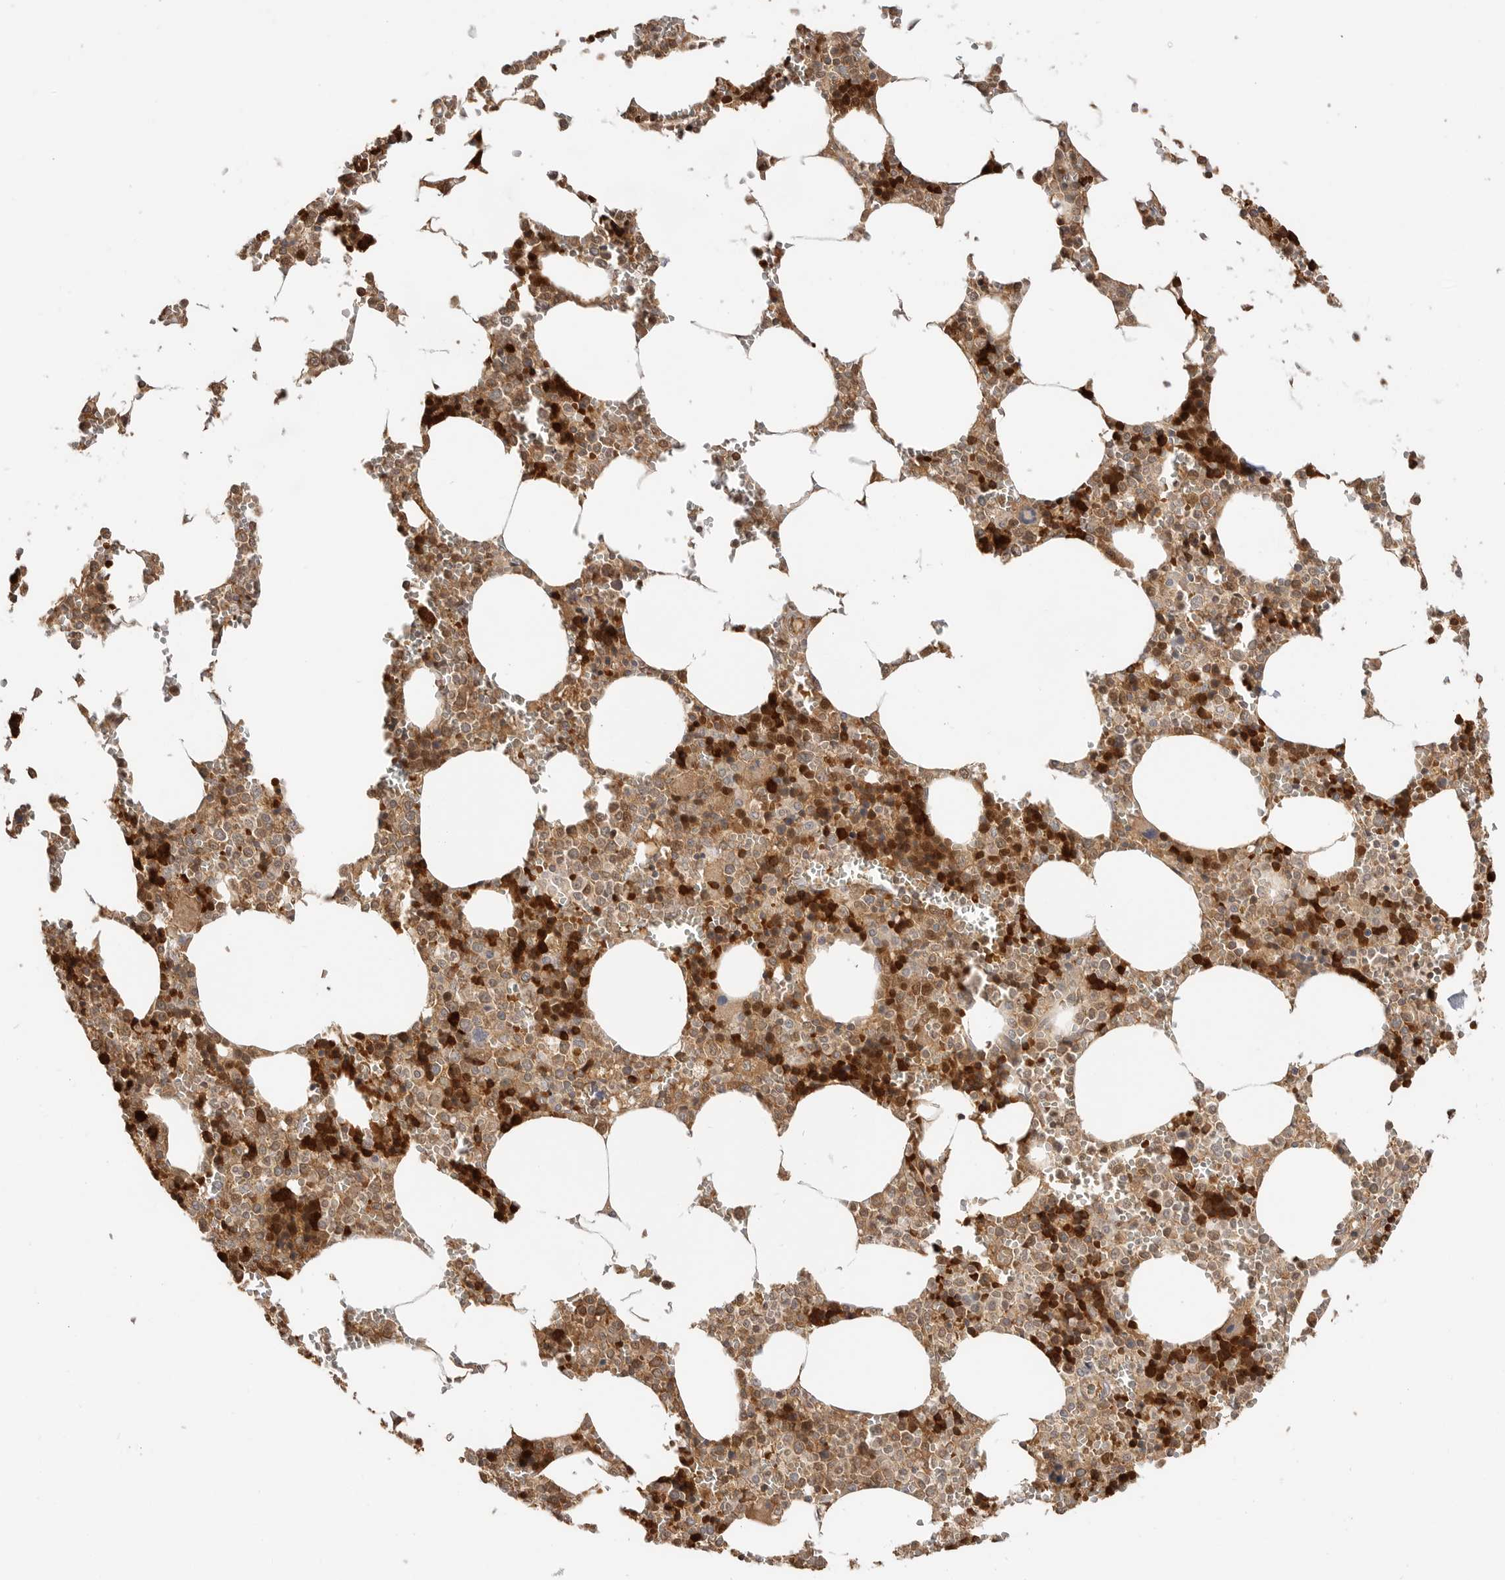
{"staining": {"intensity": "strong", "quantity": "25%-75%", "location": "cytoplasmic/membranous,nuclear"}, "tissue": "bone marrow", "cell_type": "Hematopoietic cells", "image_type": "normal", "snomed": [{"axis": "morphology", "description": "Normal tissue, NOS"}, {"axis": "topography", "description": "Bone marrow"}], "caption": "Brown immunohistochemical staining in benign human bone marrow reveals strong cytoplasmic/membranous,nuclear expression in about 25%-75% of hematopoietic cells.", "gene": "CLDN12", "patient": {"sex": "male", "age": 70}}